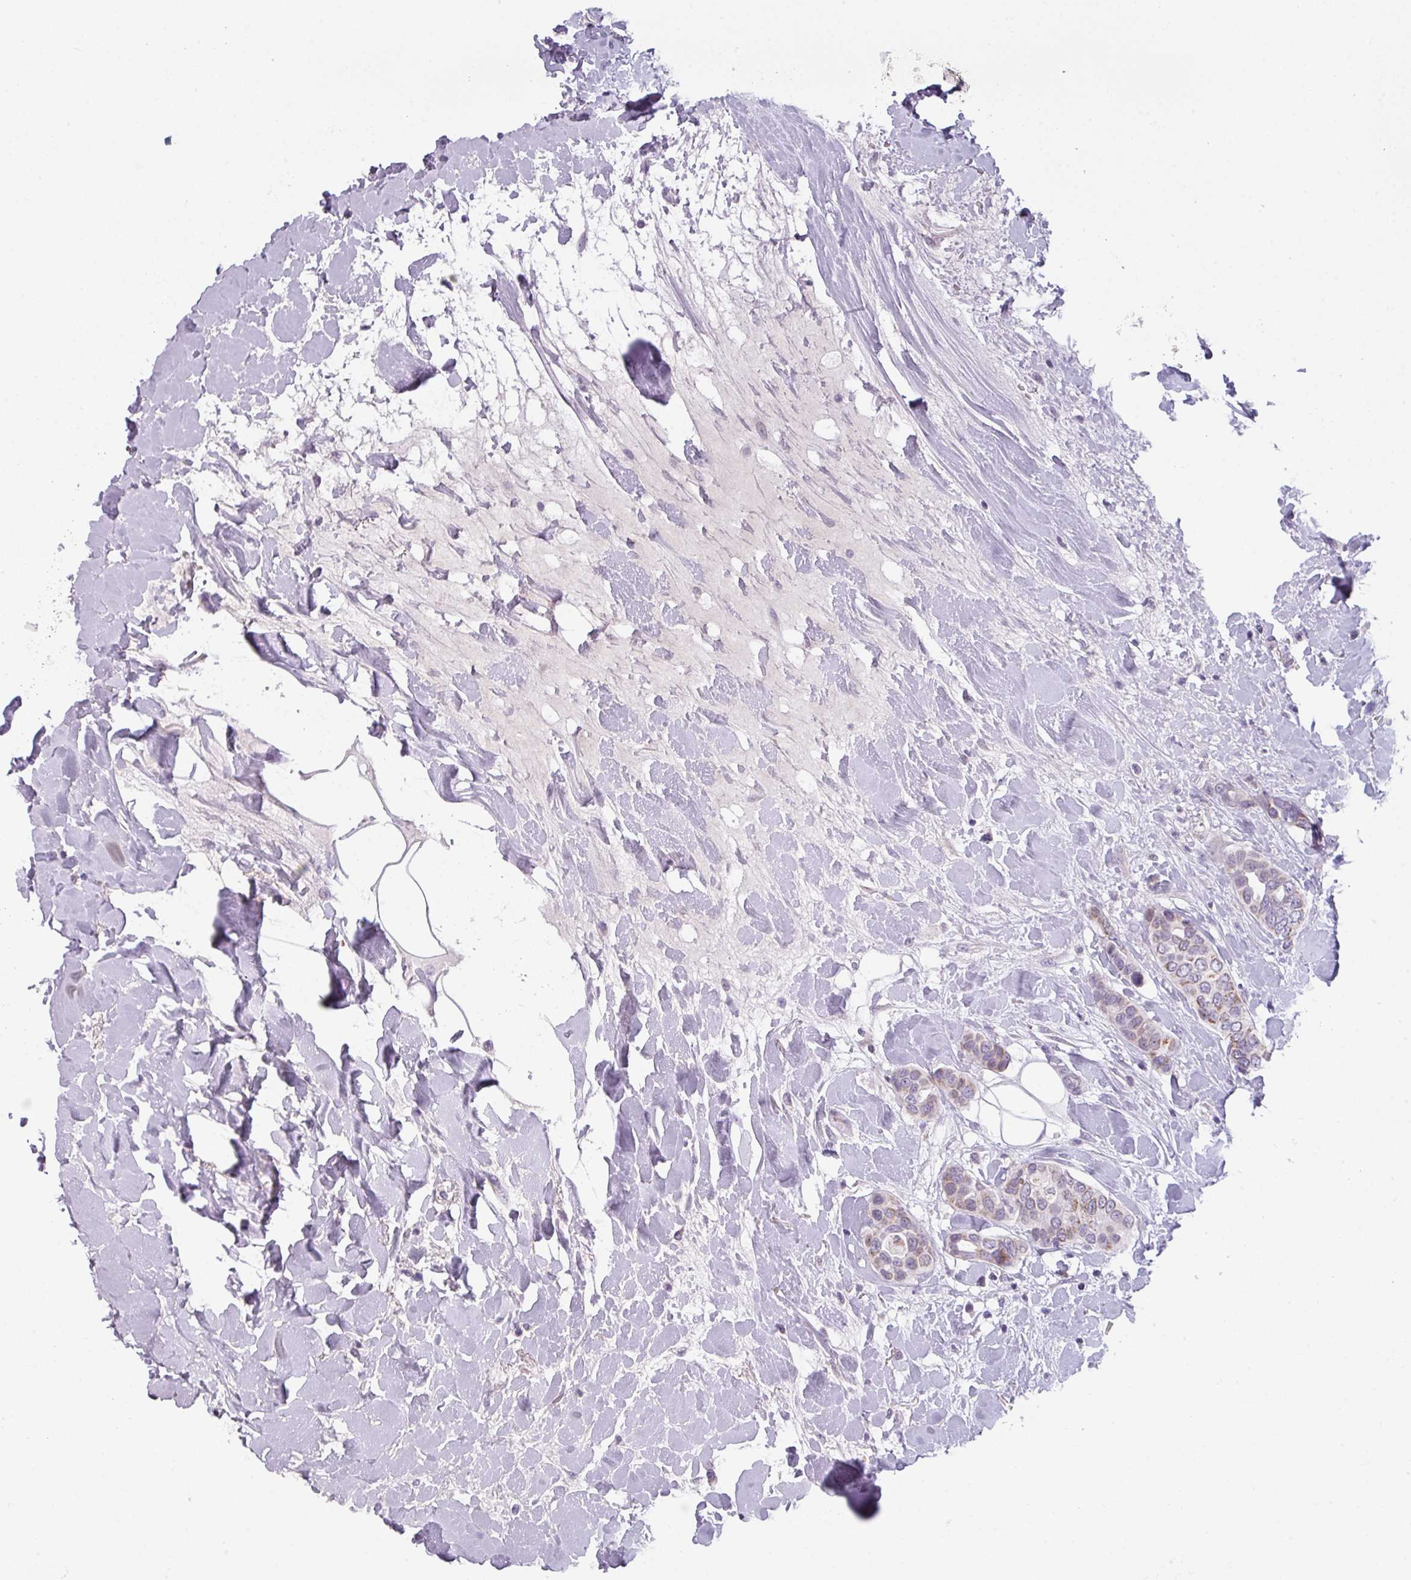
{"staining": {"intensity": "weak", "quantity": "<25%", "location": "cytoplasmic/membranous"}, "tissue": "breast cancer", "cell_type": "Tumor cells", "image_type": "cancer", "snomed": [{"axis": "morphology", "description": "Lobular carcinoma"}, {"axis": "topography", "description": "Breast"}], "caption": "An immunohistochemistry (IHC) histopathology image of breast cancer is shown. There is no staining in tumor cells of breast cancer. The staining is performed using DAB brown chromogen with nuclei counter-stained in using hematoxylin.", "gene": "C2orf68", "patient": {"sex": "female", "age": 51}}